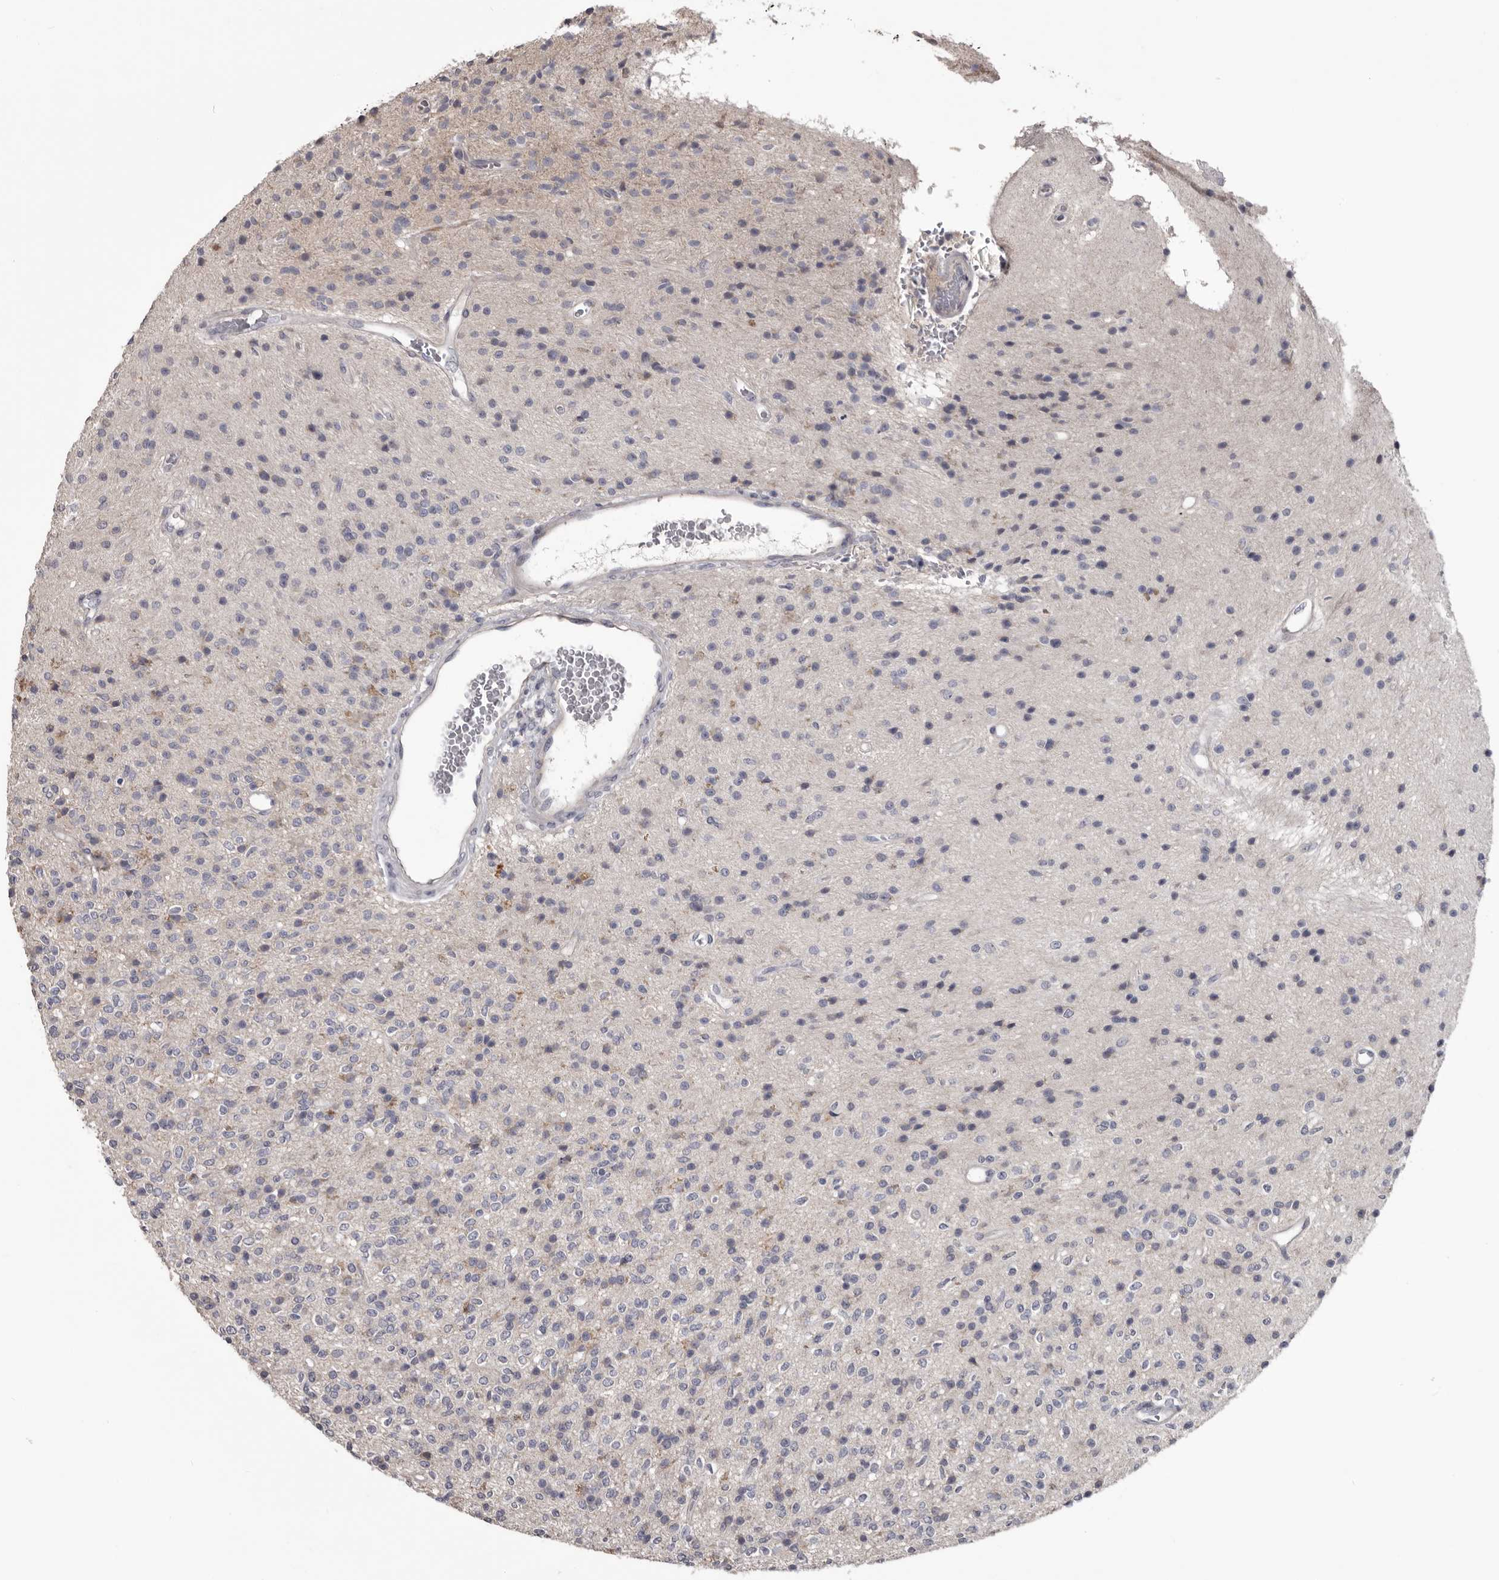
{"staining": {"intensity": "negative", "quantity": "none", "location": "none"}, "tissue": "glioma", "cell_type": "Tumor cells", "image_type": "cancer", "snomed": [{"axis": "morphology", "description": "Glioma, malignant, High grade"}, {"axis": "topography", "description": "Brain"}], "caption": "This is an IHC image of malignant glioma (high-grade). There is no staining in tumor cells.", "gene": "LPAR6", "patient": {"sex": "male", "age": 34}}